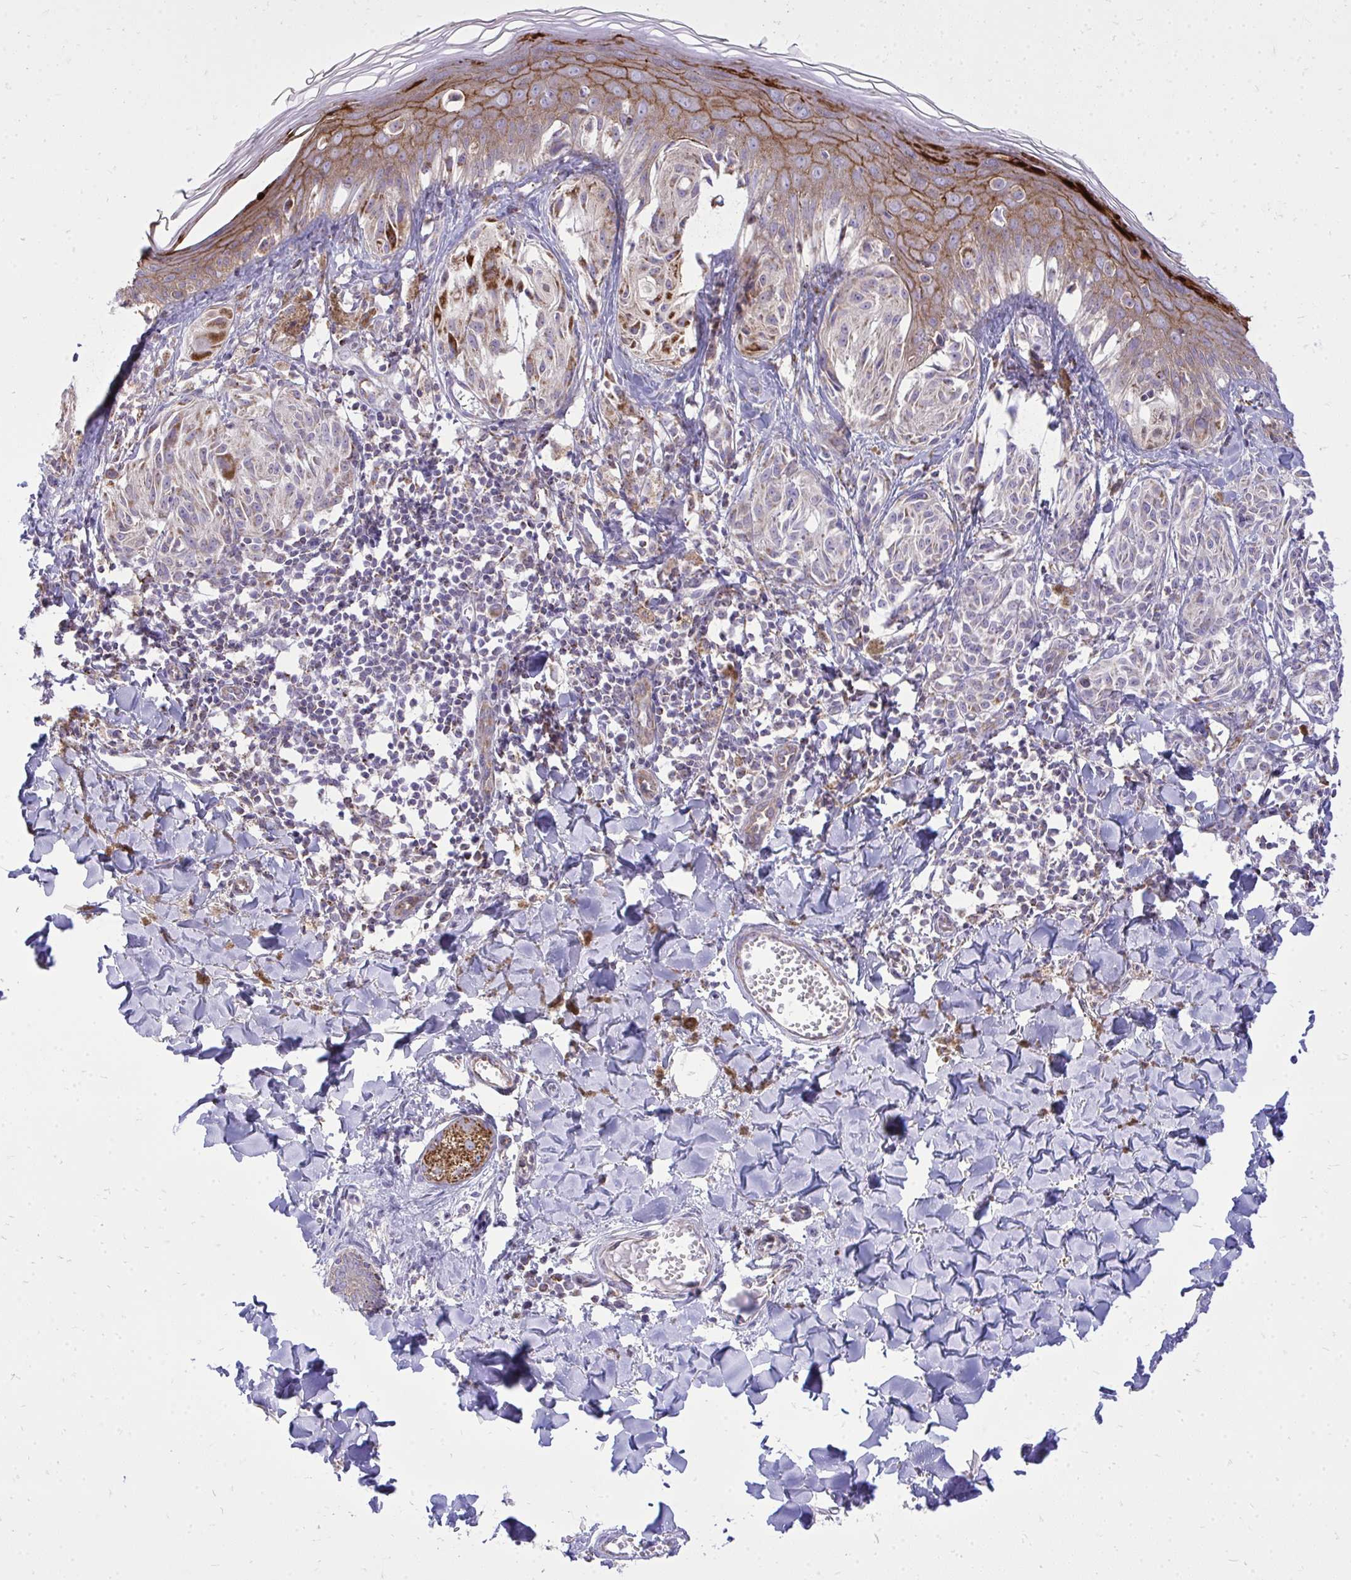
{"staining": {"intensity": "strong", "quantity": "25%-75%", "location": "cytoplasmic/membranous"}, "tissue": "melanoma", "cell_type": "Tumor cells", "image_type": "cancer", "snomed": [{"axis": "morphology", "description": "Malignant melanoma, NOS"}, {"axis": "topography", "description": "Skin"}], "caption": "Tumor cells demonstrate high levels of strong cytoplasmic/membranous expression in about 25%-75% of cells in human malignant melanoma.", "gene": "SPTBN2", "patient": {"sex": "female", "age": 38}}